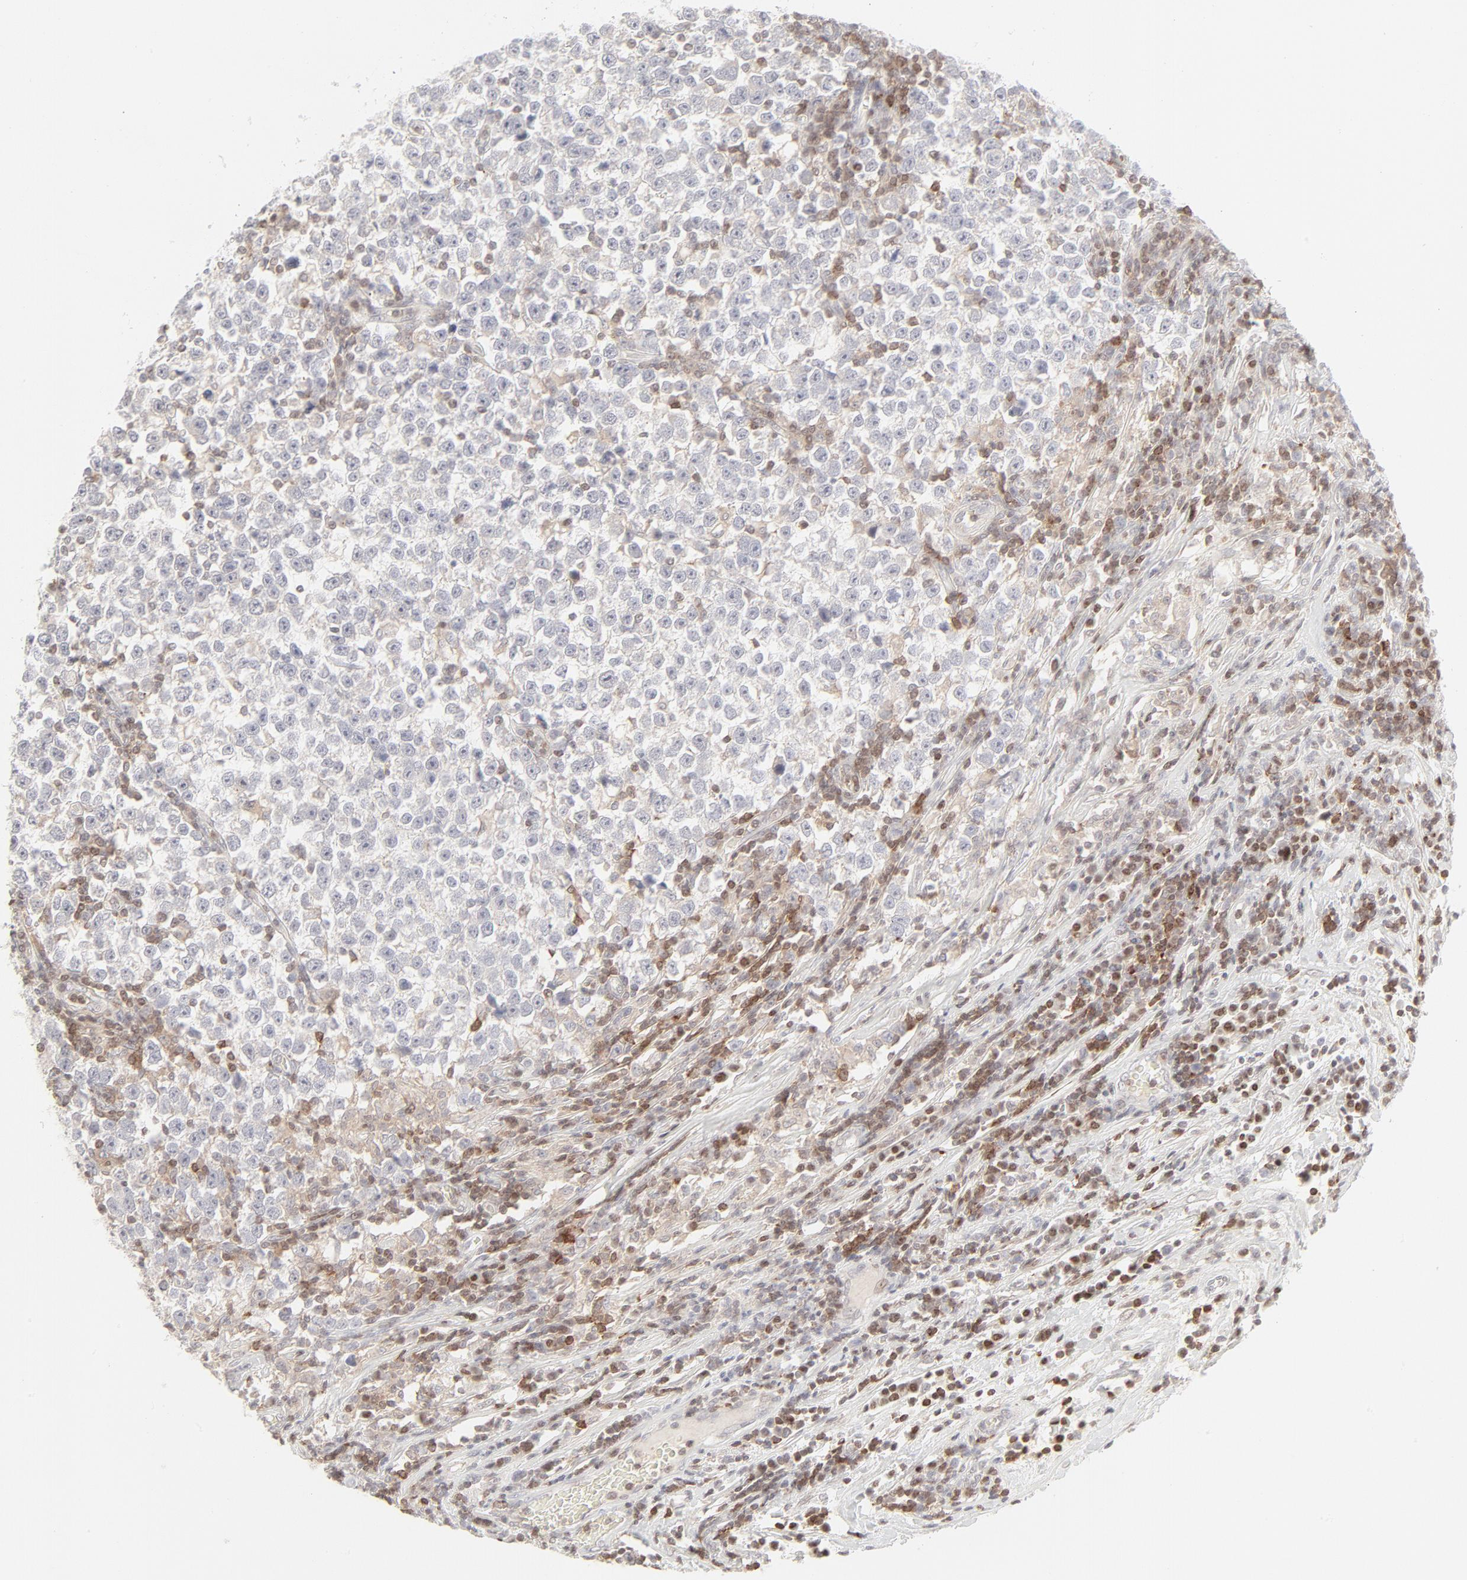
{"staining": {"intensity": "negative", "quantity": "none", "location": "none"}, "tissue": "testis cancer", "cell_type": "Tumor cells", "image_type": "cancer", "snomed": [{"axis": "morphology", "description": "Seminoma, NOS"}, {"axis": "topography", "description": "Testis"}], "caption": "IHC of human testis seminoma demonstrates no expression in tumor cells.", "gene": "PRKCB", "patient": {"sex": "male", "age": 43}}